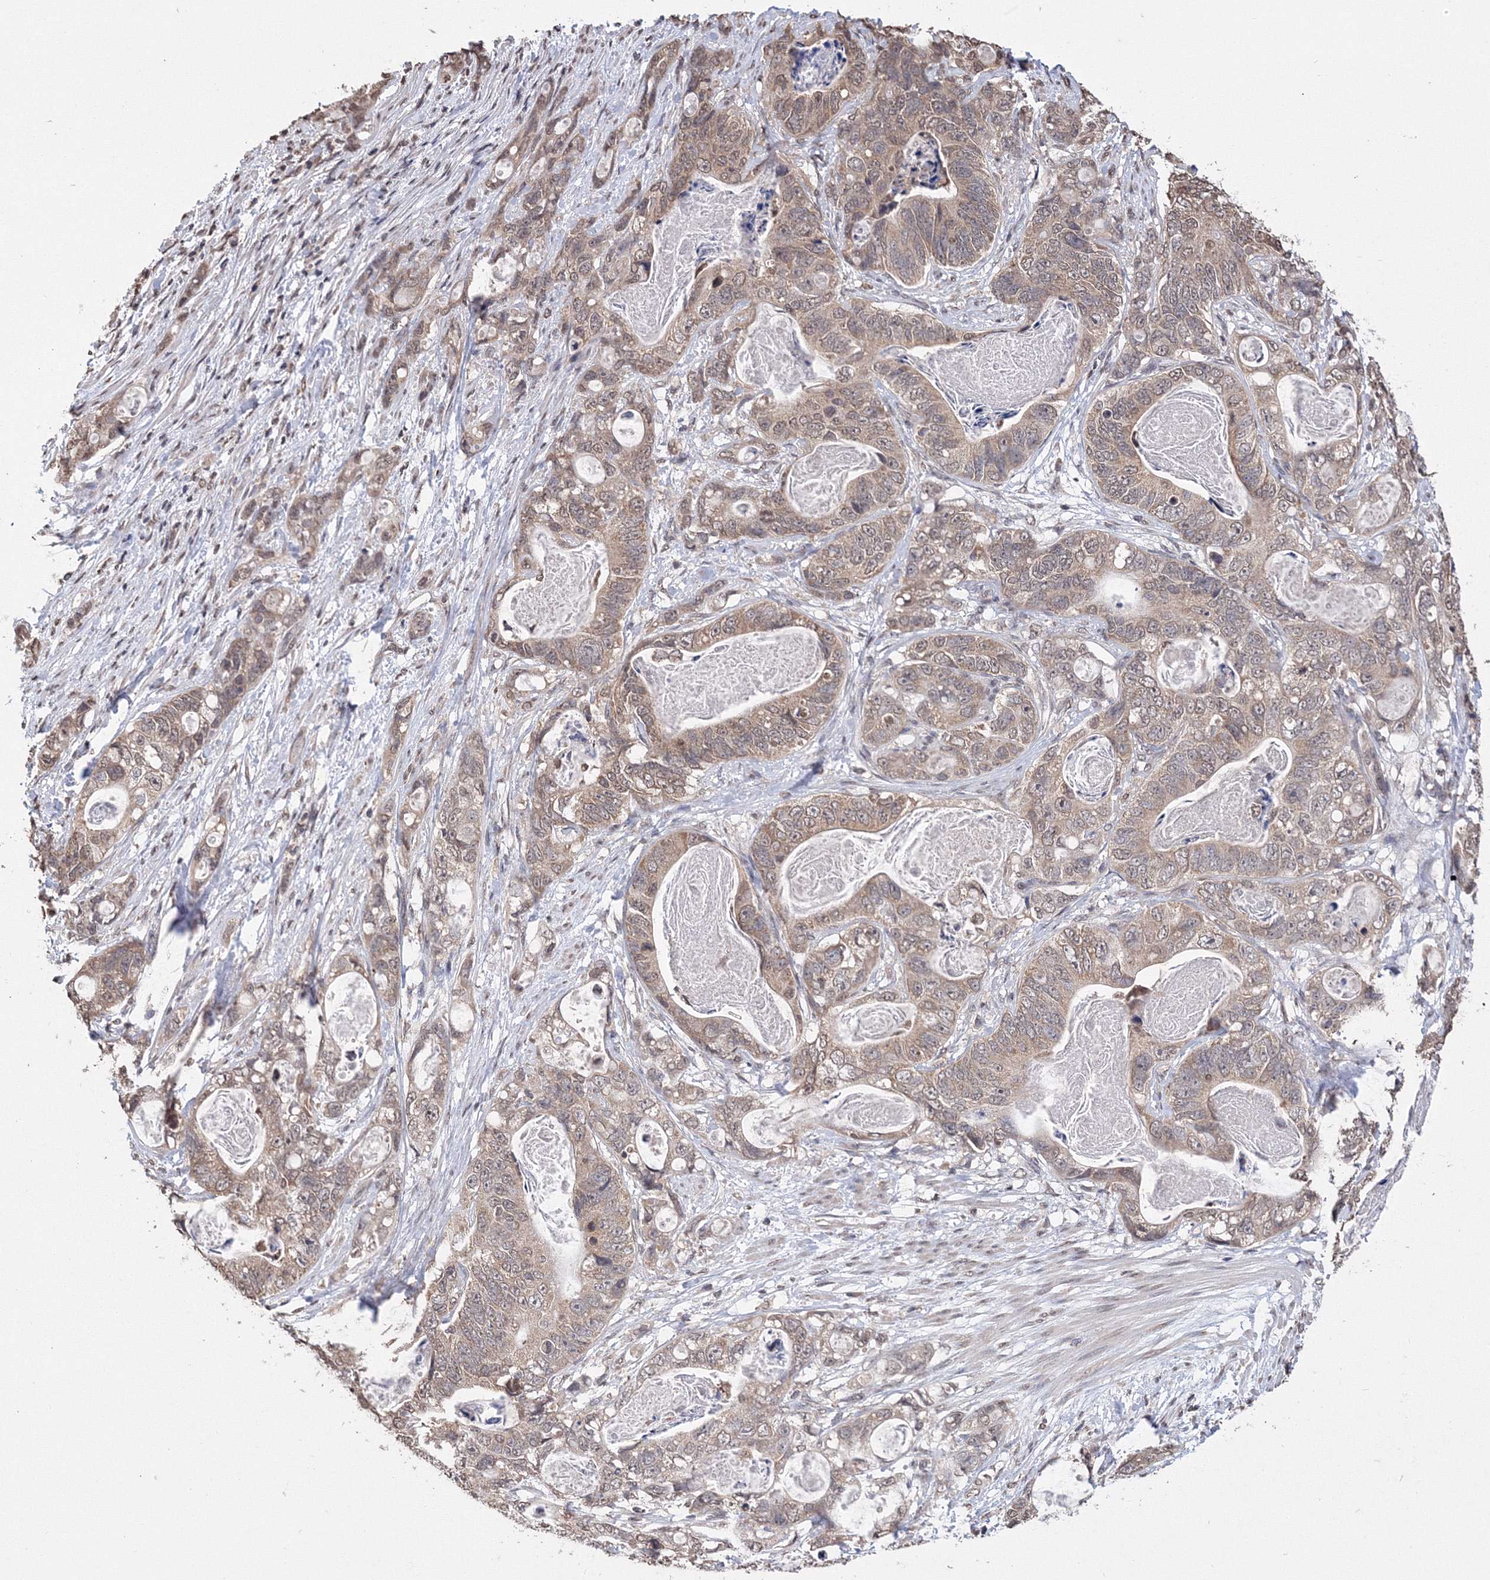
{"staining": {"intensity": "weak", "quantity": ">75%", "location": "cytoplasmic/membranous,nuclear"}, "tissue": "stomach cancer", "cell_type": "Tumor cells", "image_type": "cancer", "snomed": [{"axis": "morphology", "description": "Normal tissue, NOS"}, {"axis": "morphology", "description": "Adenocarcinoma, NOS"}, {"axis": "topography", "description": "Stomach"}], "caption": "An immunohistochemistry photomicrograph of neoplastic tissue is shown. Protein staining in brown highlights weak cytoplasmic/membranous and nuclear positivity in stomach cancer within tumor cells.", "gene": "GPN1", "patient": {"sex": "female", "age": 89}}